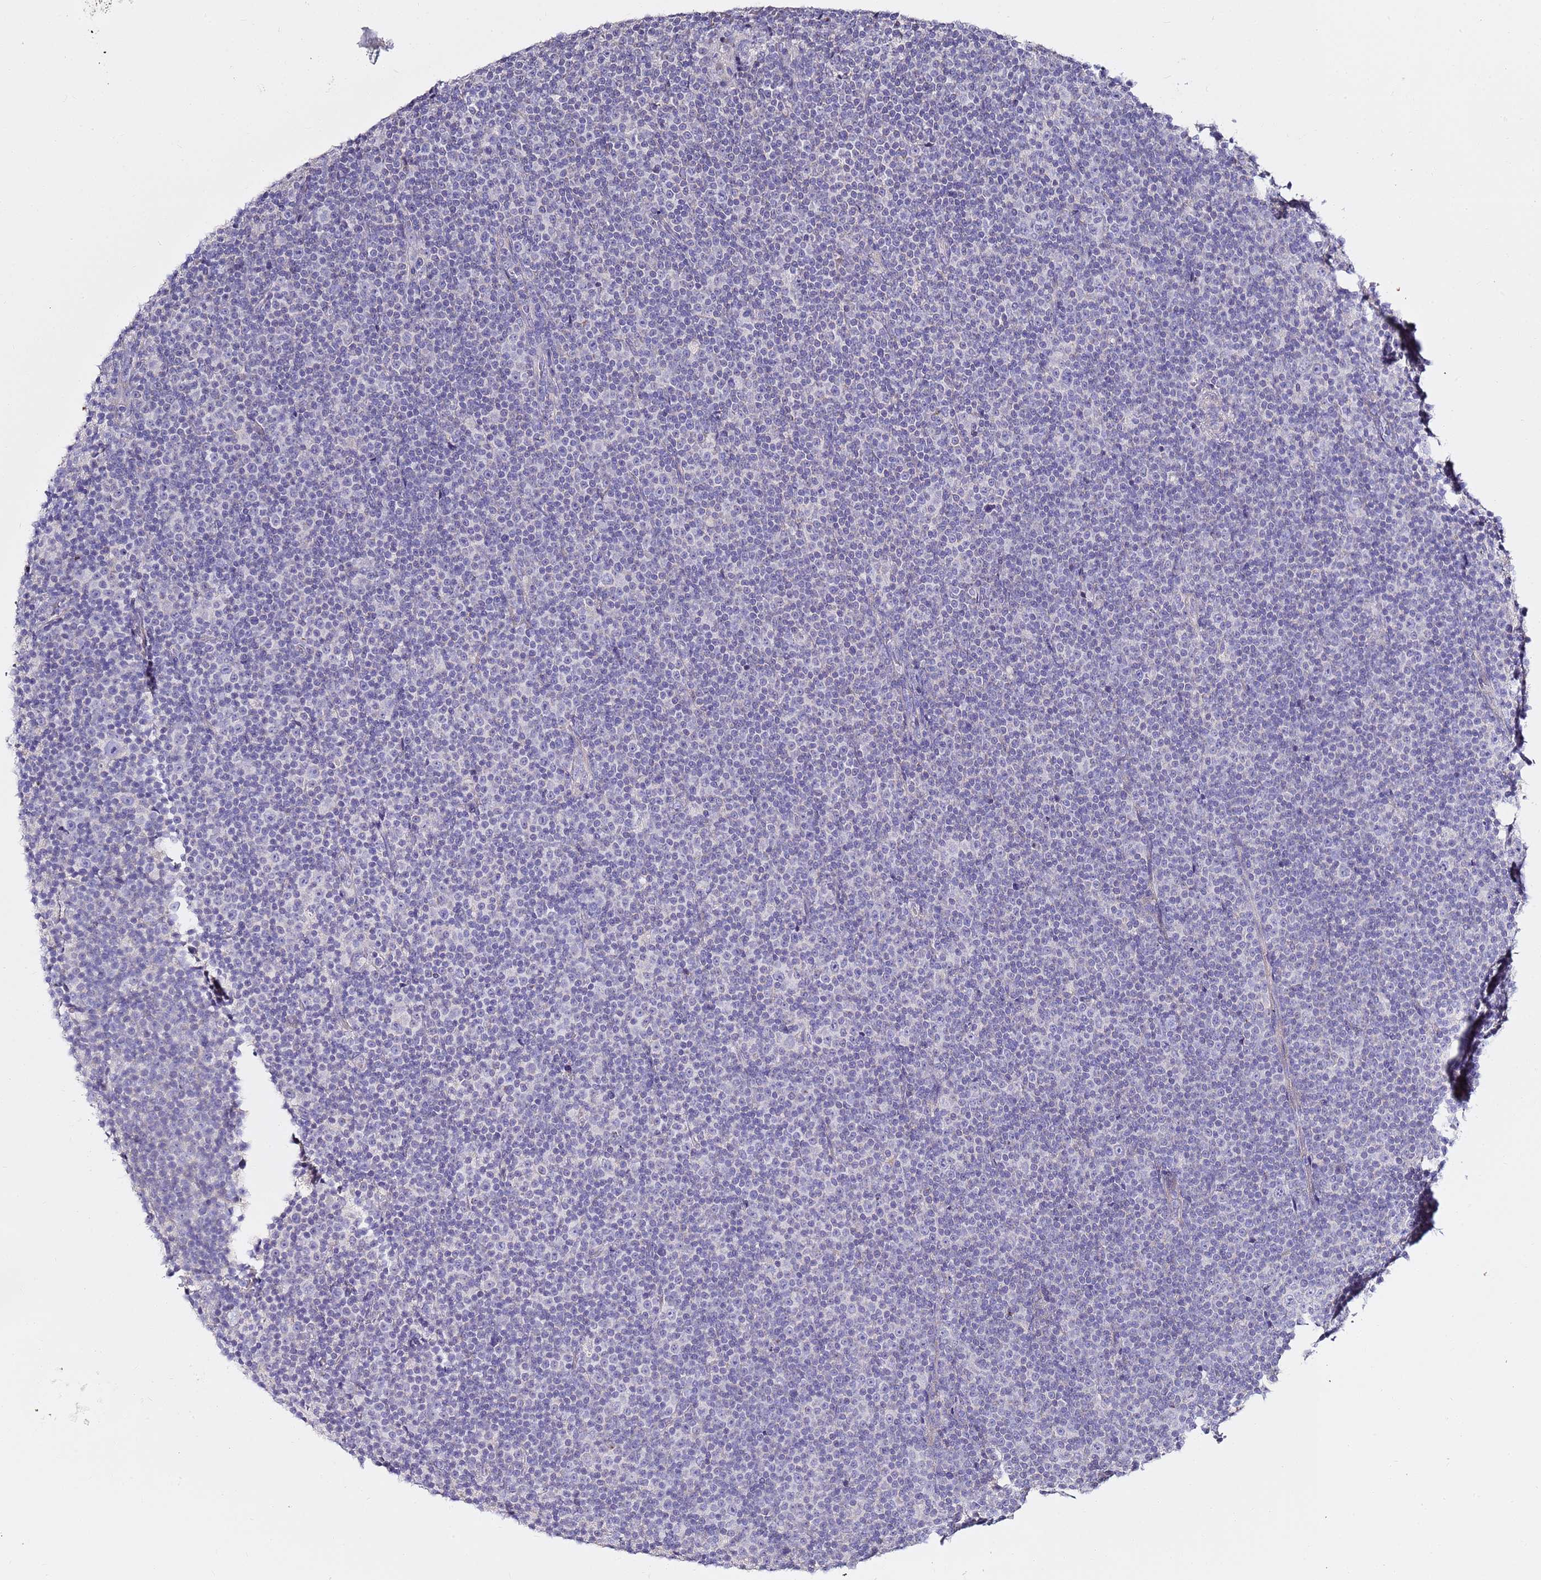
{"staining": {"intensity": "negative", "quantity": "none", "location": "none"}, "tissue": "lymphoma", "cell_type": "Tumor cells", "image_type": "cancer", "snomed": [{"axis": "morphology", "description": "Malignant lymphoma, non-Hodgkin's type, Low grade"}, {"axis": "topography", "description": "Lymph node"}], "caption": "Tumor cells are negative for protein expression in human low-grade malignant lymphoma, non-Hodgkin's type.", "gene": "MYBPC3", "patient": {"sex": "female", "age": 67}}